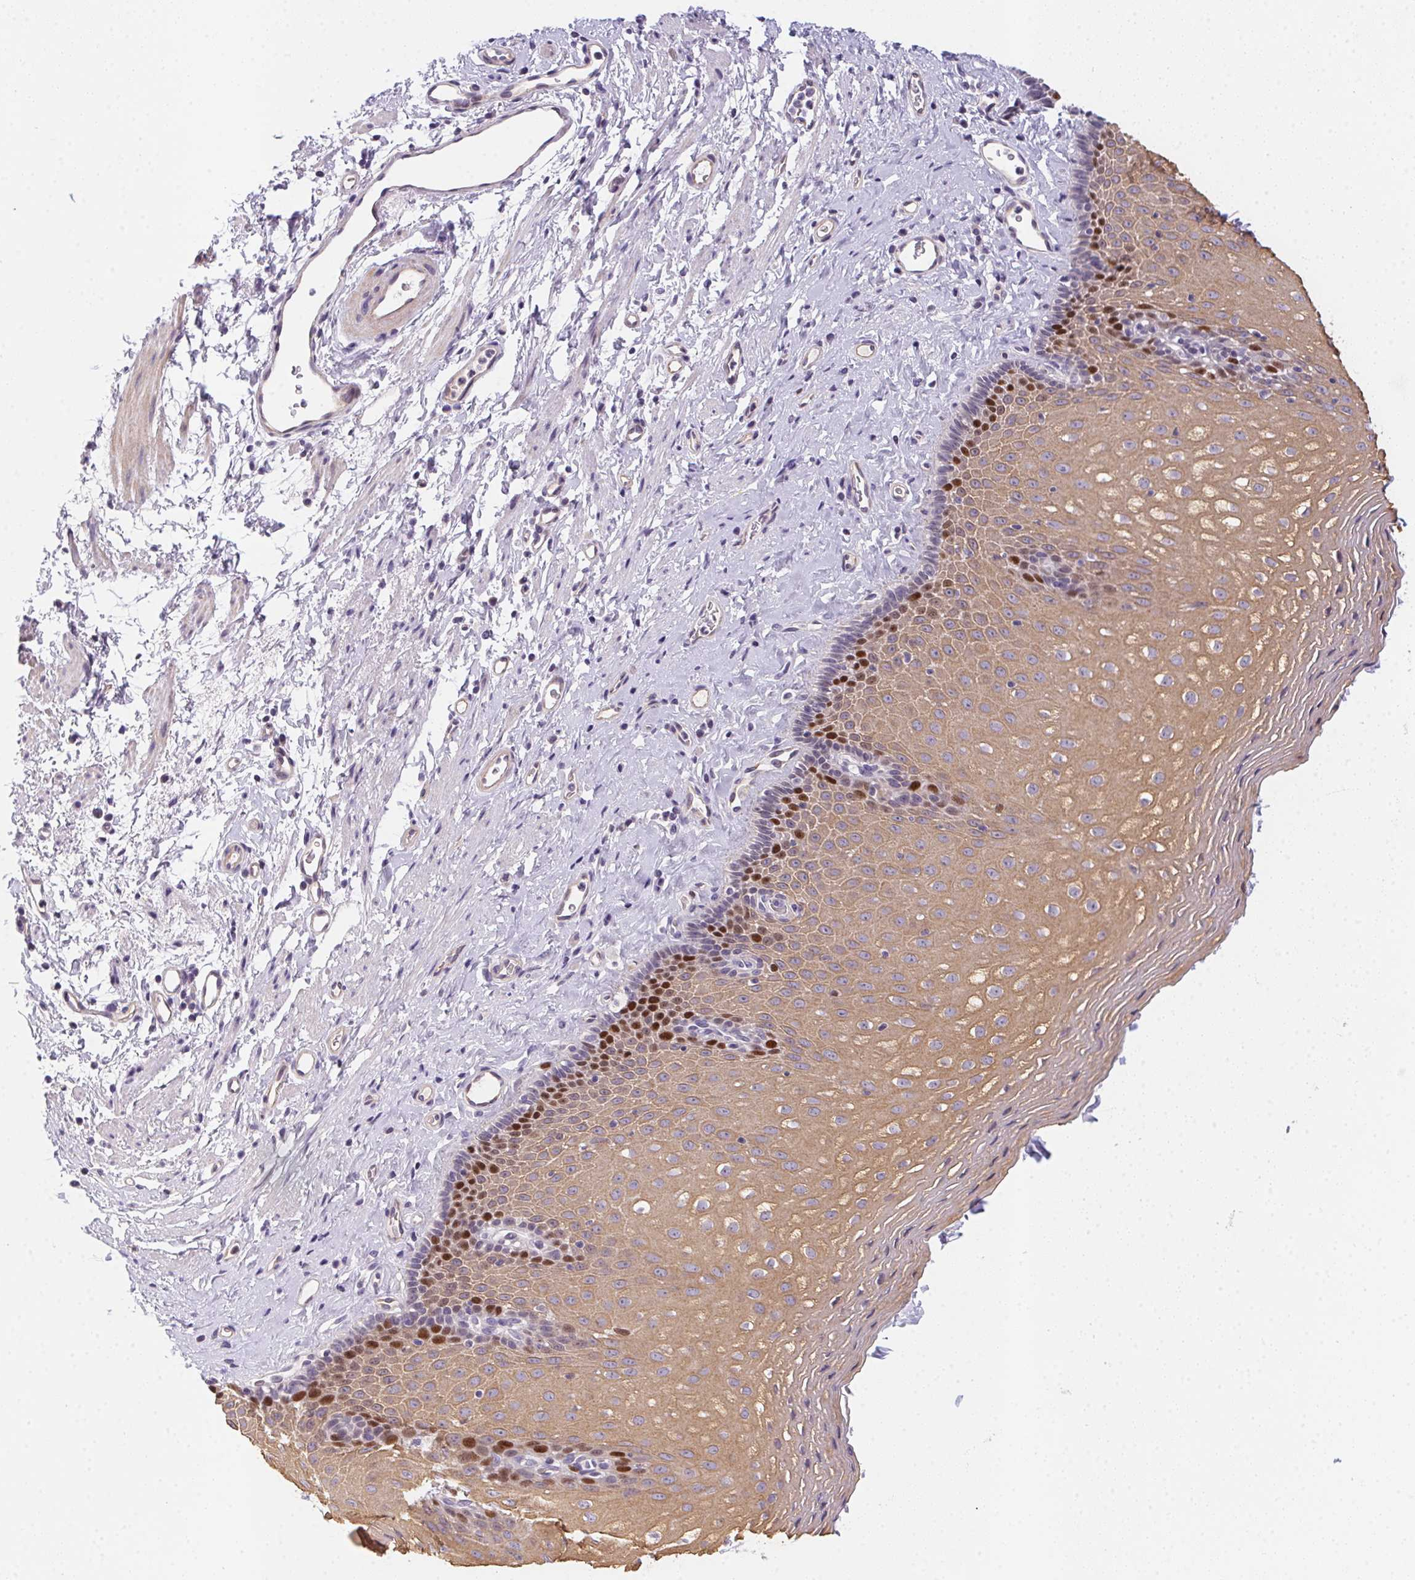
{"staining": {"intensity": "strong", "quantity": "<25%", "location": "nuclear"}, "tissue": "esophagus", "cell_type": "Squamous epithelial cells", "image_type": "normal", "snomed": [{"axis": "morphology", "description": "Normal tissue, NOS"}, {"axis": "topography", "description": "Esophagus"}], "caption": "Strong nuclear expression for a protein is seen in approximately <25% of squamous epithelial cells of normal esophagus using immunohistochemistry (IHC).", "gene": "HELLS", "patient": {"sex": "female", "age": 68}}